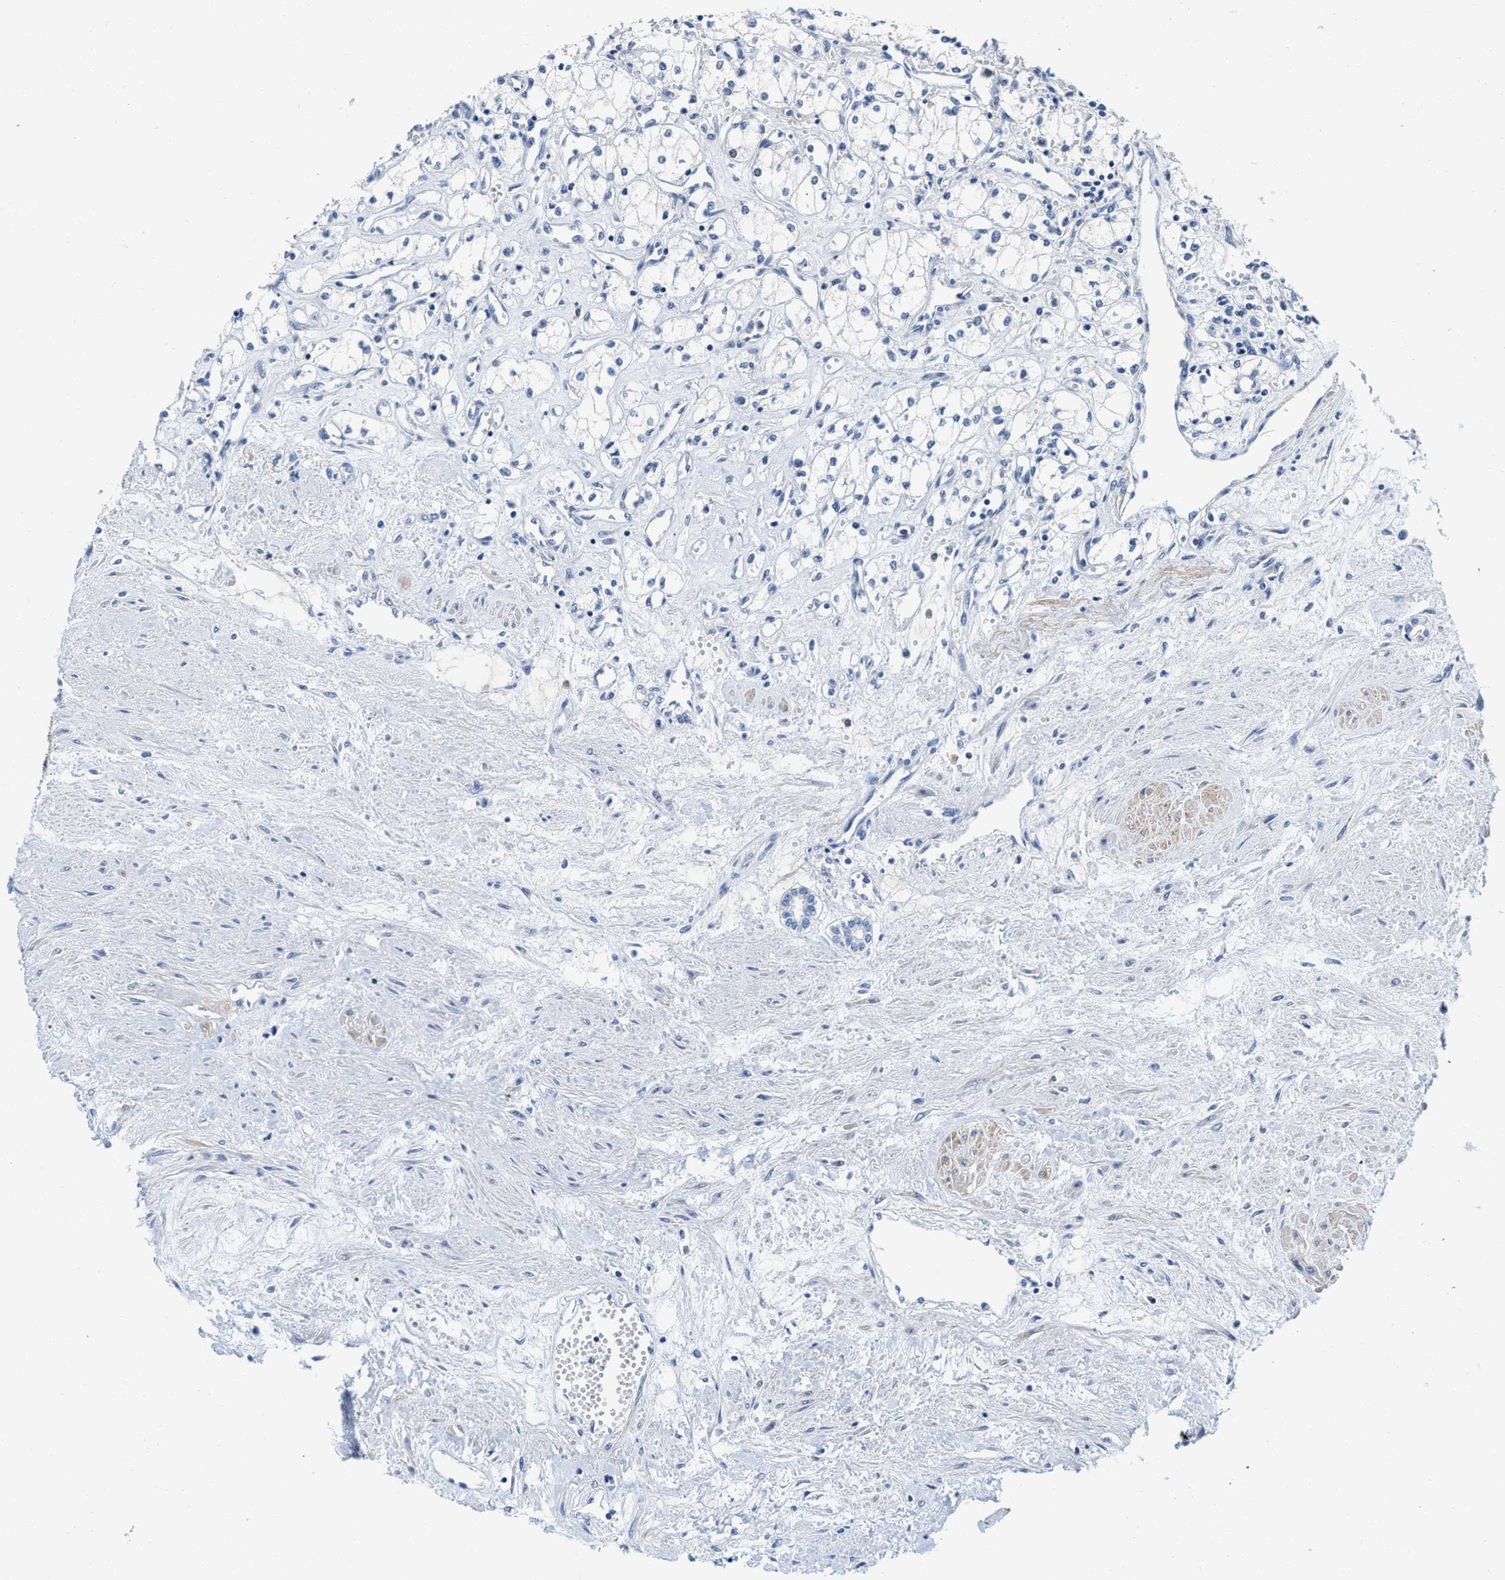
{"staining": {"intensity": "negative", "quantity": "none", "location": "none"}, "tissue": "renal cancer", "cell_type": "Tumor cells", "image_type": "cancer", "snomed": [{"axis": "morphology", "description": "Adenocarcinoma, NOS"}, {"axis": "topography", "description": "Kidney"}], "caption": "The IHC photomicrograph has no significant positivity in tumor cells of renal adenocarcinoma tissue.", "gene": "EIF2AK2", "patient": {"sex": "male", "age": 59}}